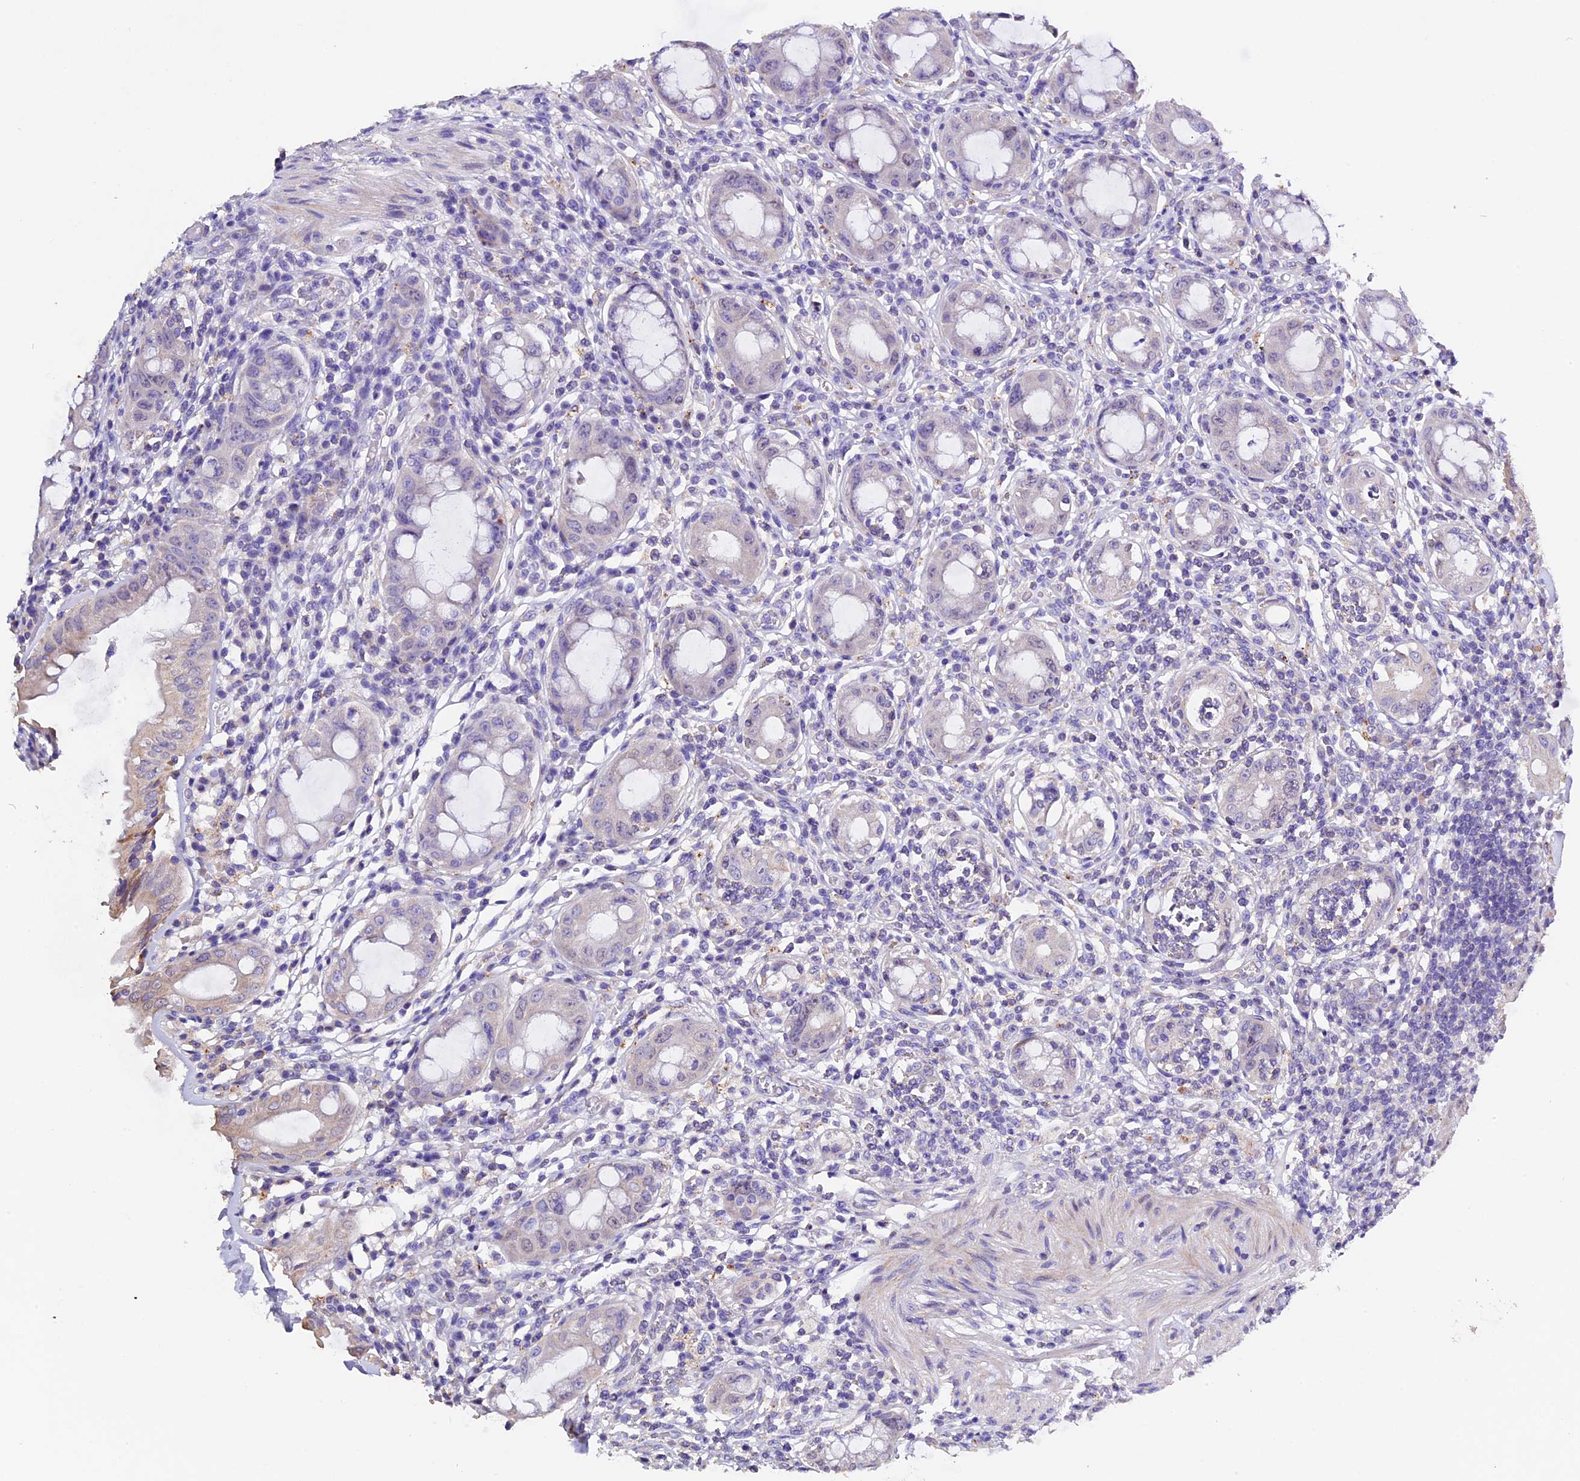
{"staining": {"intensity": "moderate", "quantity": "<25%", "location": "cytoplasmic/membranous"}, "tissue": "rectum", "cell_type": "Glandular cells", "image_type": "normal", "snomed": [{"axis": "morphology", "description": "Normal tissue, NOS"}, {"axis": "topography", "description": "Rectum"}], "caption": "Moderate cytoplasmic/membranous protein staining is seen in about <25% of glandular cells in rectum.", "gene": "FBXW9", "patient": {"sex": "female", "age": 57}}